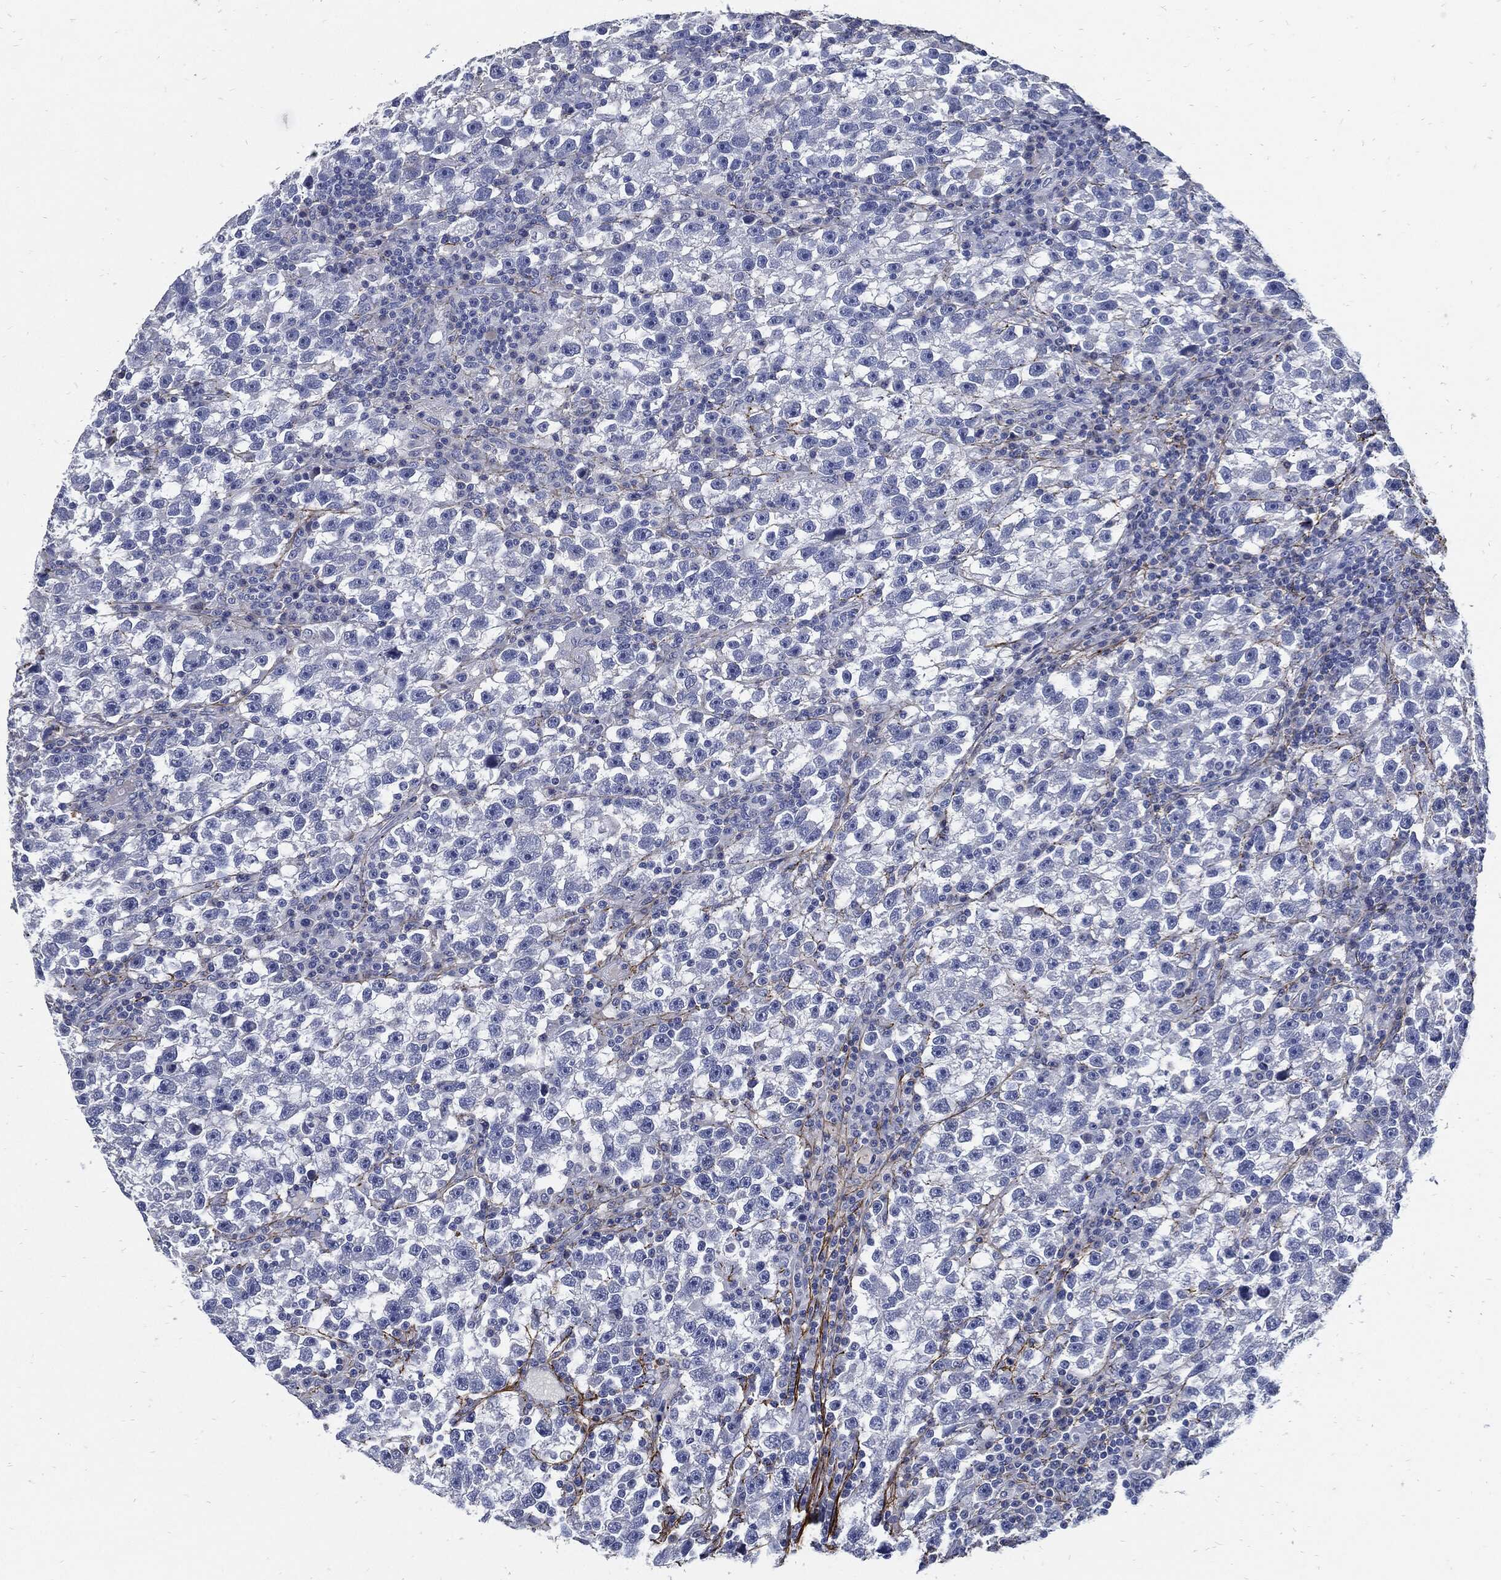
{"staining": {"intensity": "negative", "quantity": "none", "location": "none"}, "tissue": "testis cancer", "cell_type": "Tumor cells", "image_type": "cancer", "snomed": [{"axis": "morphology", "description": "Seminoma, NOS"}, {"axis": "topography", "description": "Testis"}], "caption": "Human testis cancer (seminoma) stained for a protein using immunohistochemistry shows no expression in tumor cells.", "gene": "FBN1", "patient": {"sex": "male", "age": 47}}